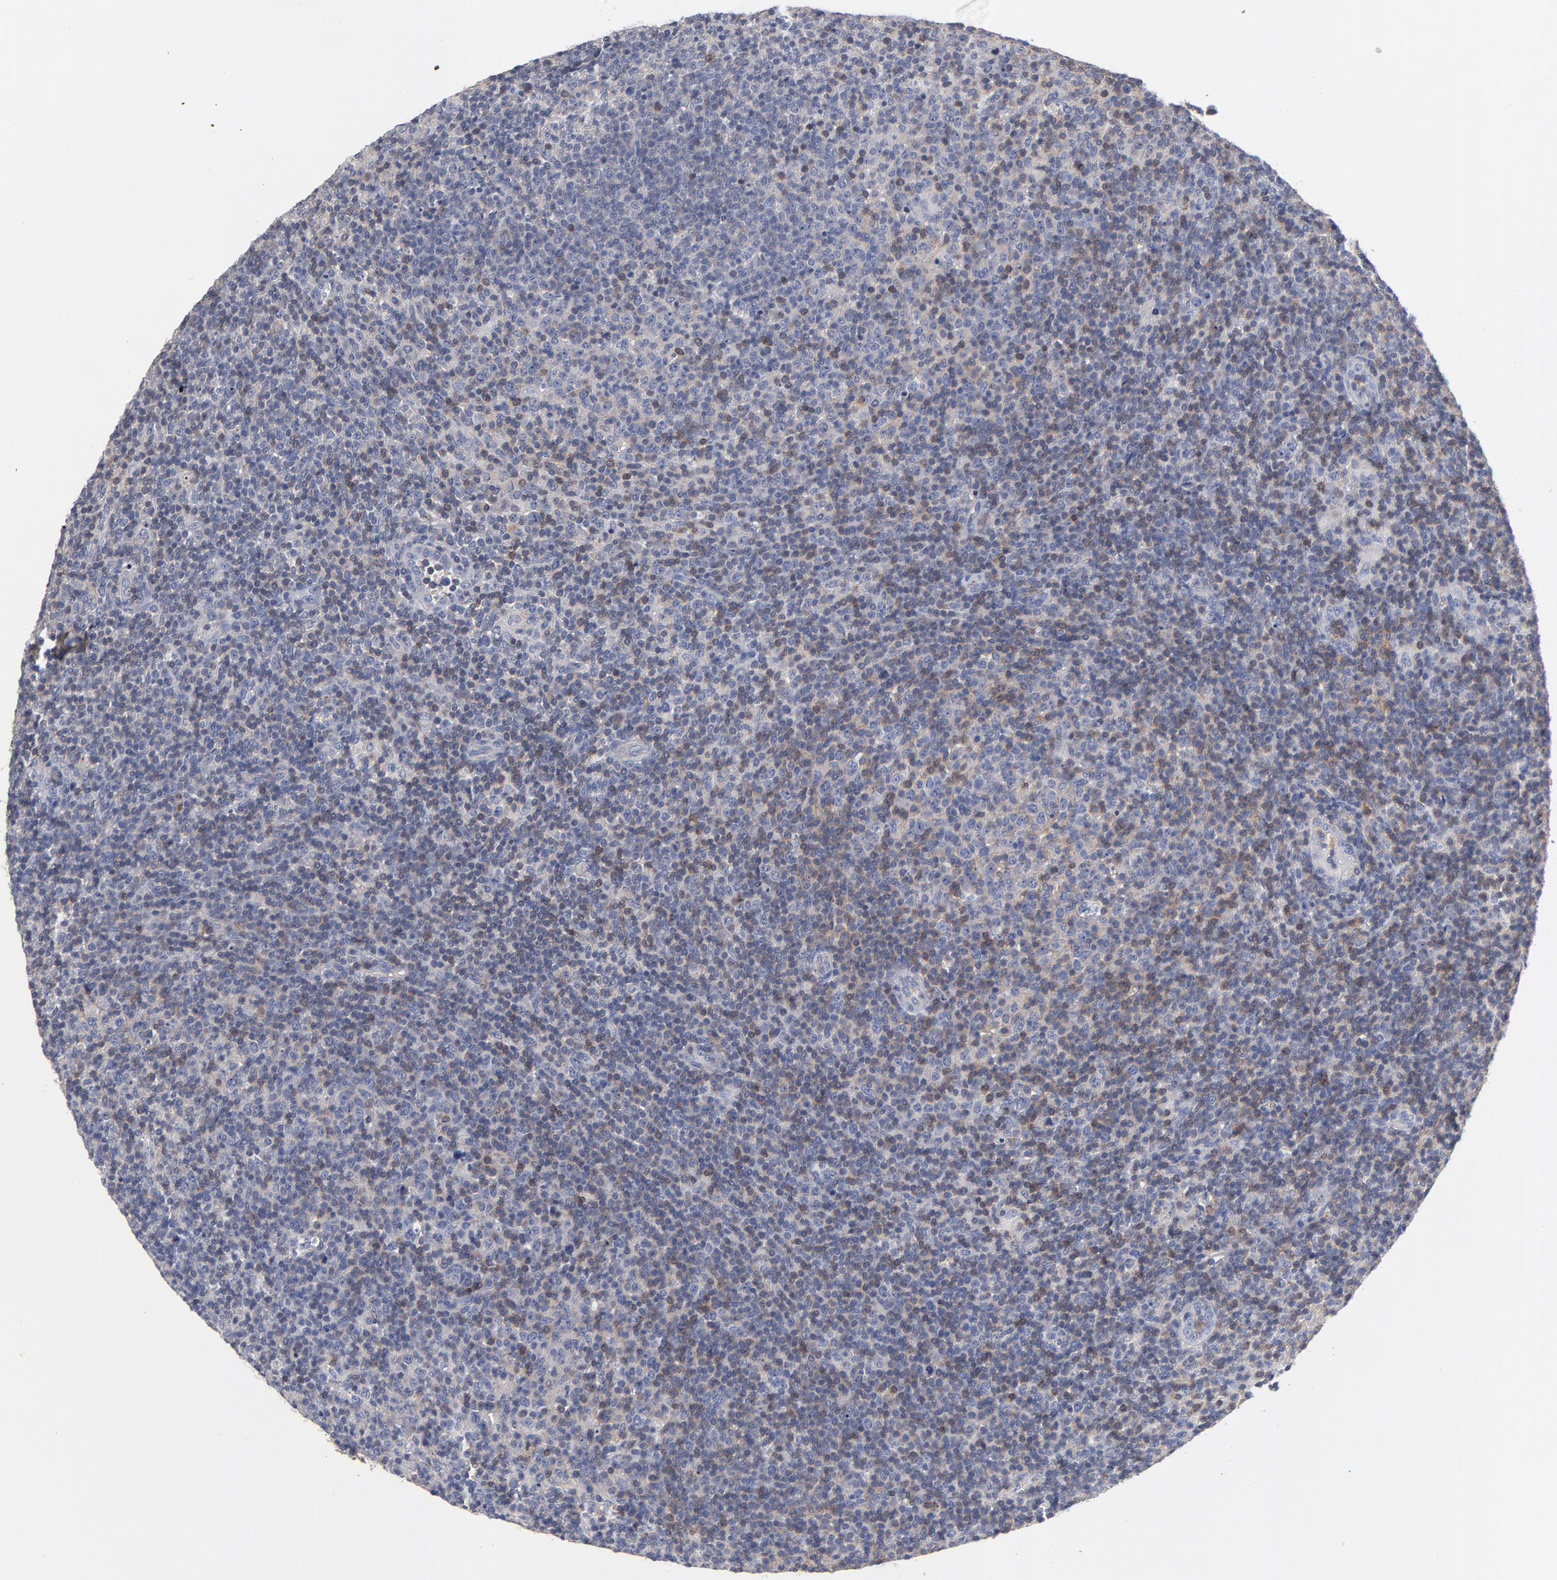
{"staining": {"intensity": "moderate", "quantity": "<25%", "location": "cytoplasmic/membranous"}, "tissue": "lymphoma", "cell_type": "Tumor cells", "image_type": "cancer", "snomed": [{"axis": "morphology", "description": "Malignant lymphoma, non-Hodgkin's type, Low grade"}, {"axis": "topography", "description": "Lymph node"}], "caption": "The micrograph exhibits staining of lymphoma, revealing moderate cytoplasmic/membranous protein positivity (brown color) within tumor cells.", "gene": "PDLIM2", "patient": {"sex": "male", "age": 70}}